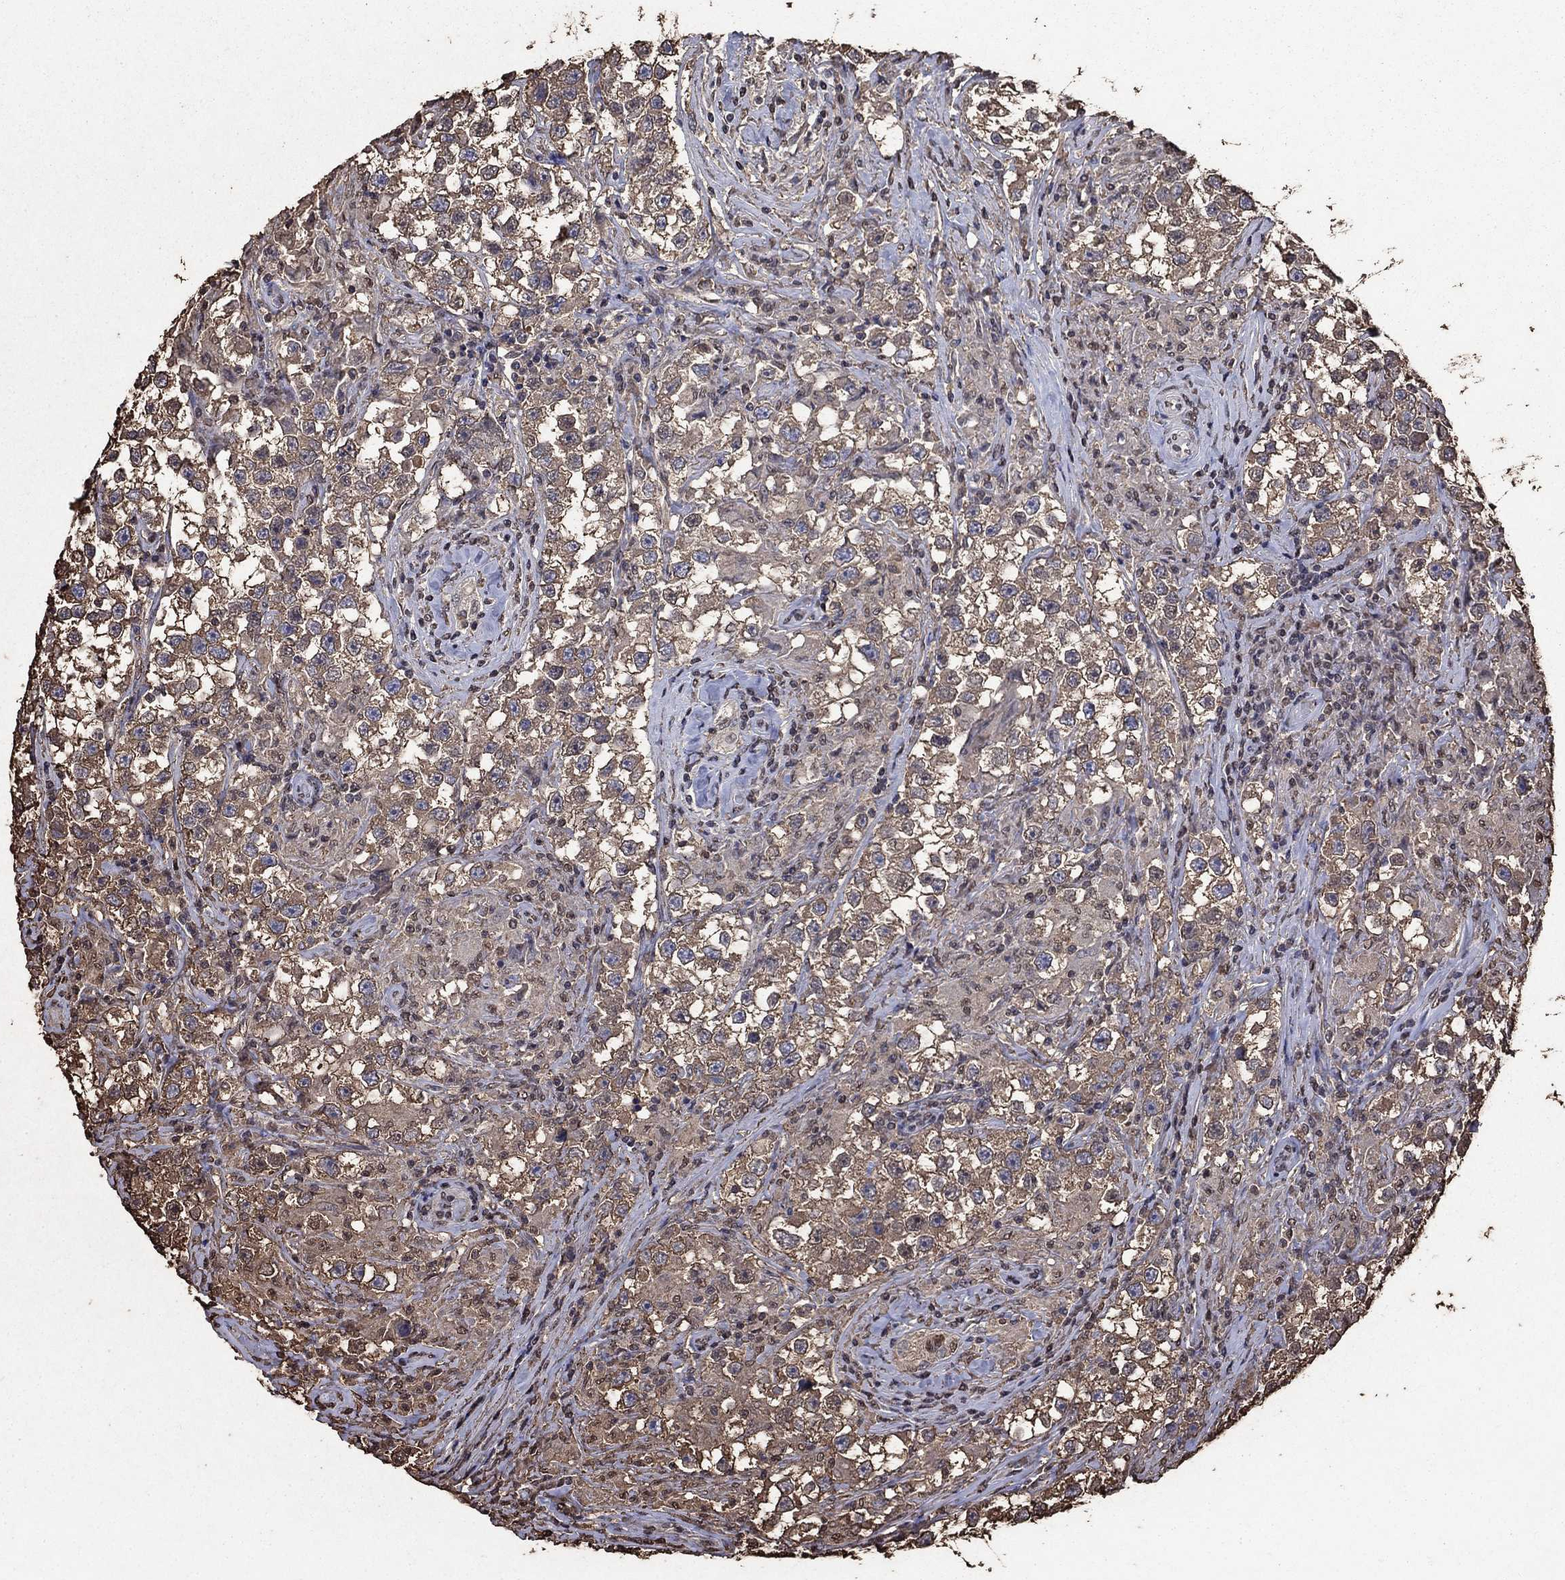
{"staining": {"intensity": "moderate", "quantity": ">75%", "location": "cytoplasmic/membranous"}, "tissue": "testis cancer", "cell_type": "Tumor cells", "image_type": "cancer", "snomed": [{"axis": "morphology", "description": "Seminoma, NOS"}, {"axis": "topography", "description": "Testis"}], "caption": "The histopathology image shows a brown stain indicating the presence of a protein in the cytoplasmic/membranous of tumor cells in testis cancer (seminoma). Ihc stains the protein in brown and the nuclei are stained blue.", "gene": "GAPDH", "patient": {"sex": "male", "age": 46}}